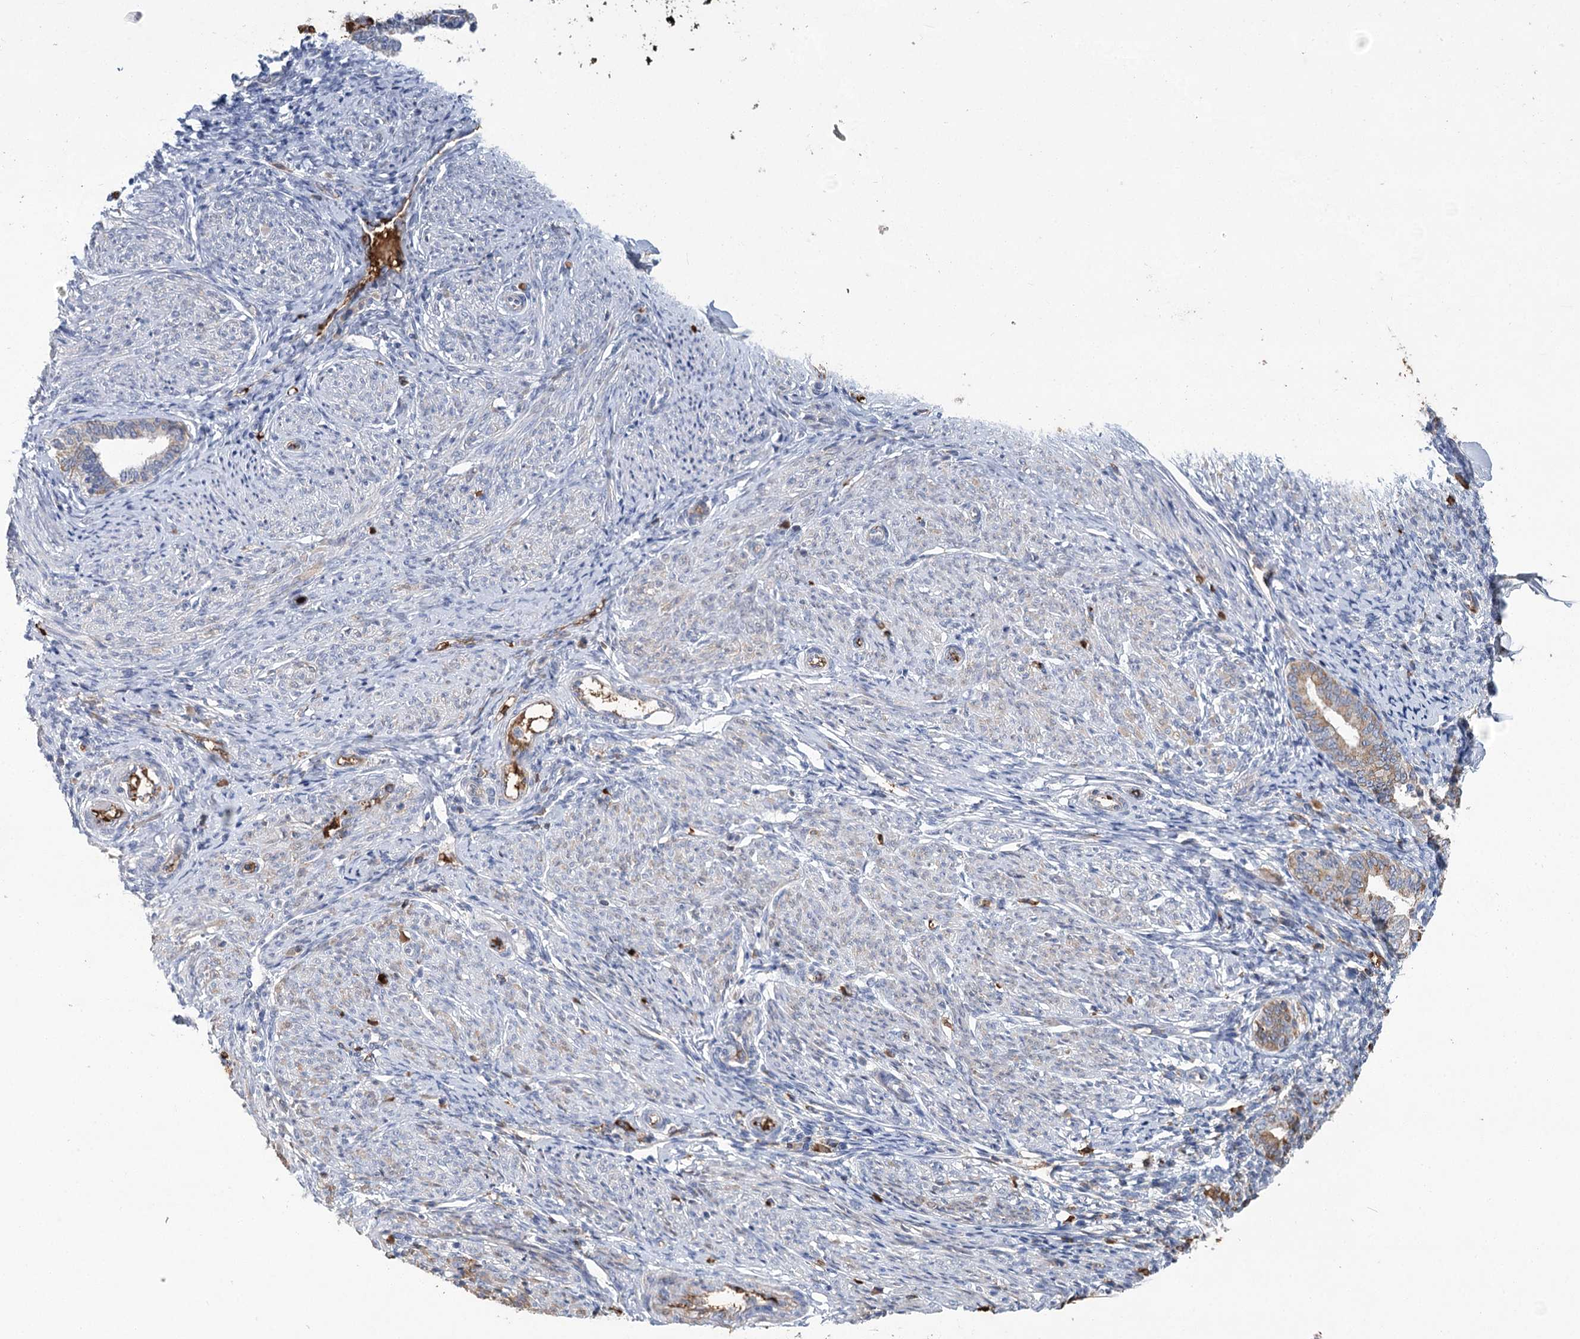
{"staining": {"intensity": "negative", "quantity": "none", "location": "none"}, "tissue": "endometrium", "cell_type": "Cells in endometrial stroma", "image_type": "normal", "snomed": [{"axis": "morphology", "description": "Normal tissue, NOS"}, {"axis": "topography", "description": "Endometrium"}], "caption": "IHC micrograph of benign endometrium stained for a protein (brown), which shows no positivity in cells in endometrial stroma.", "gene": "HBA1", "patient": {"sex": "female", "age": 72}}